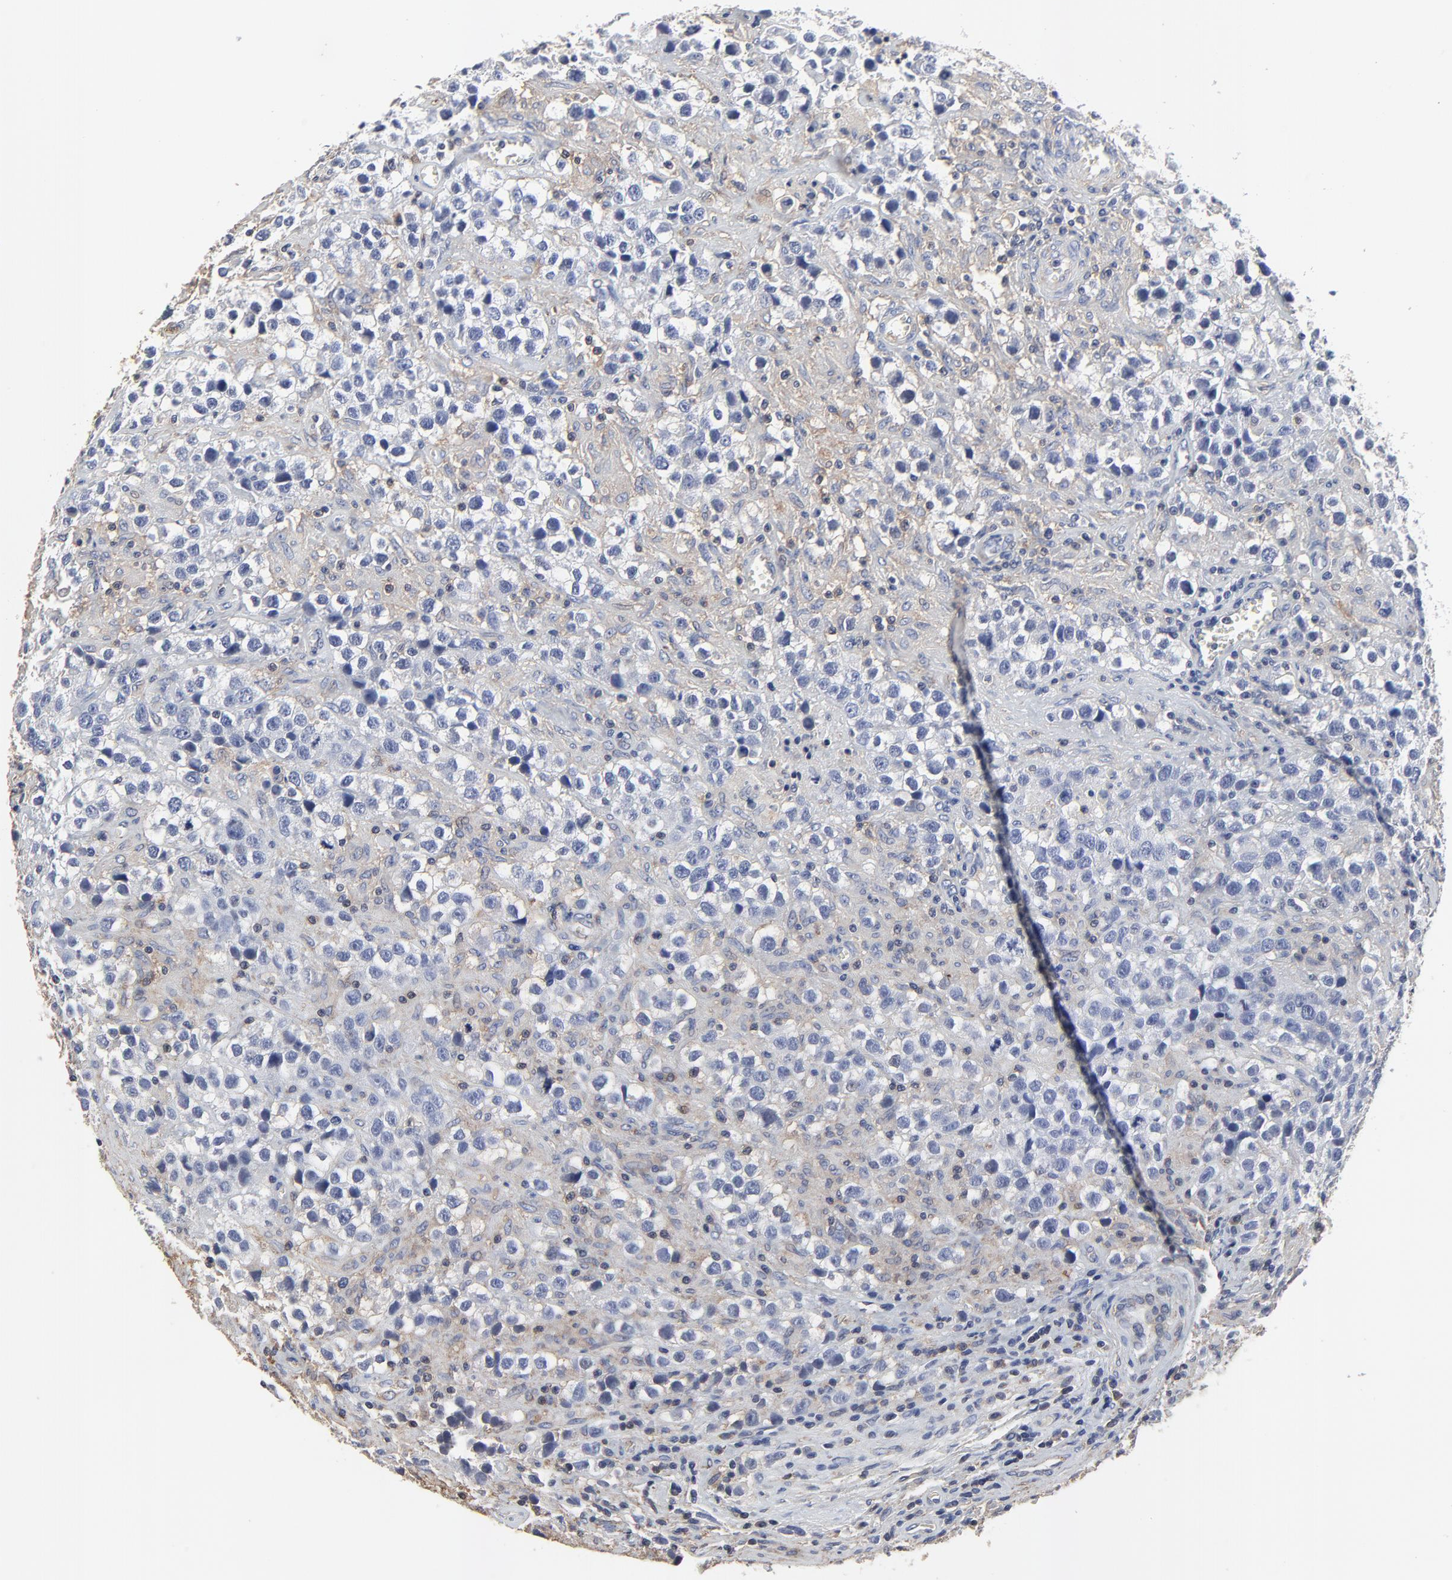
{"staining": {"intensity": "negative", "quantity": "none", "location": "none"}, "tissue": "testis cancer", "cell_type": "Tumor cells", "image_type": "cancer", "snomed": [{"axis": "morphology", "description": "Seminoma, NOS"}, {"axis": "topography", "description": "Testis"}], "caption": "This image is of seminoma (testis) stained with immunohistochemistry (IHC) to label a protein in brown with the nuclei are counter-stained blue. There is no staining in tumor cells.", "gene": "NXF3", "patient": {"sex": "male", "age": 43}}